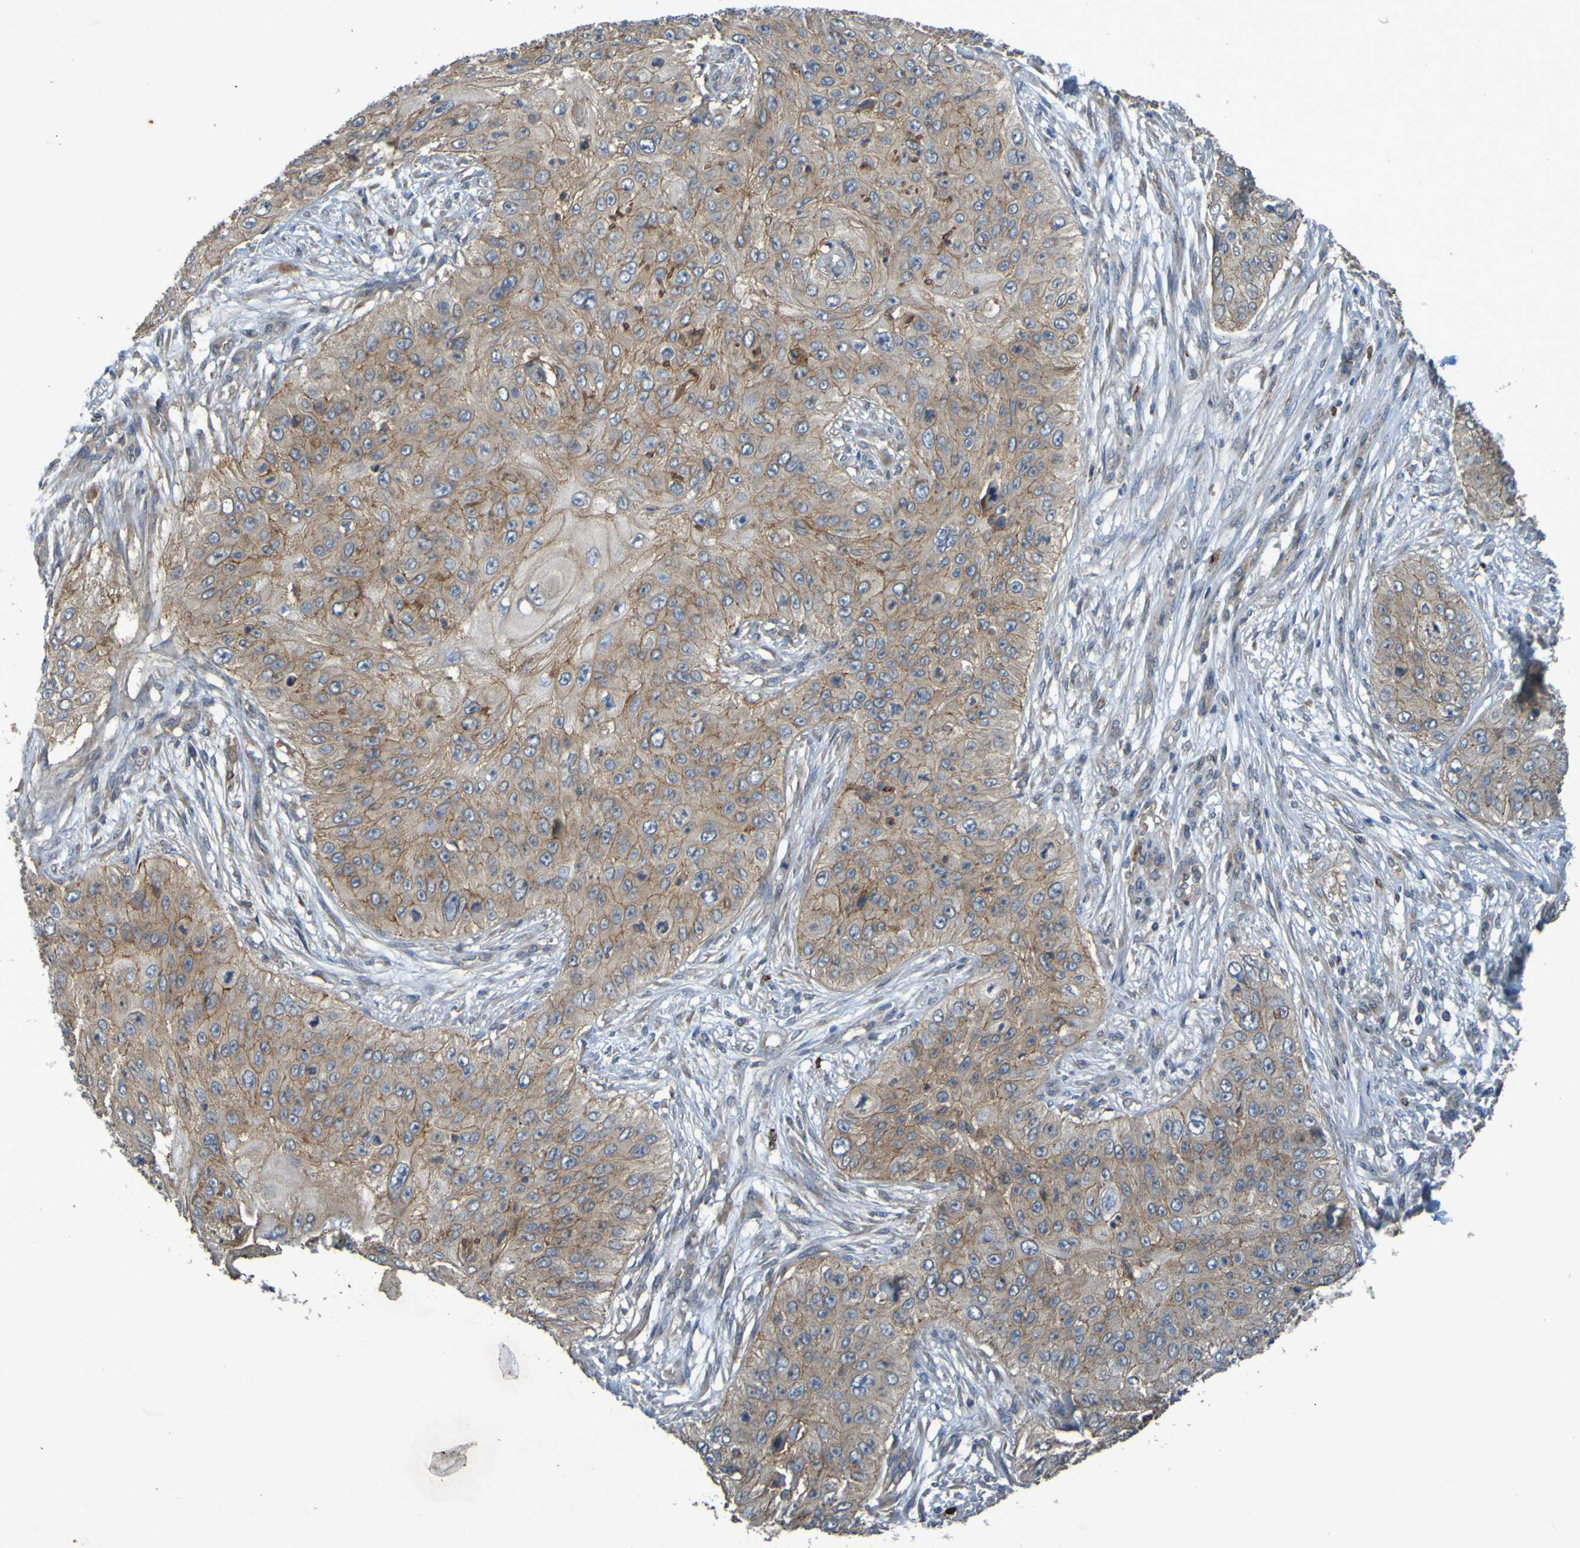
{"staining": {"intensity": "moderate", "quantity": ">75%", "location": "cytoplasmic/membranous"}, "tissue": "skin cancer", "cell_type": "Tumor cells", "image_type": "cancer", "snomed": [{"axis": "morphology", "description": "Squamous cell carcinoma, NOS"}, {"axis": "topography", "description": "Skin"}], "caption": "This photomicrograph reveals IHC staining of skin cancer, with medium moderate cytoplasmic/membranous positivity in about >75% of tumor cells.", "gene": "B3GAT2", "patient": {"sex": "female", "age": 80}}